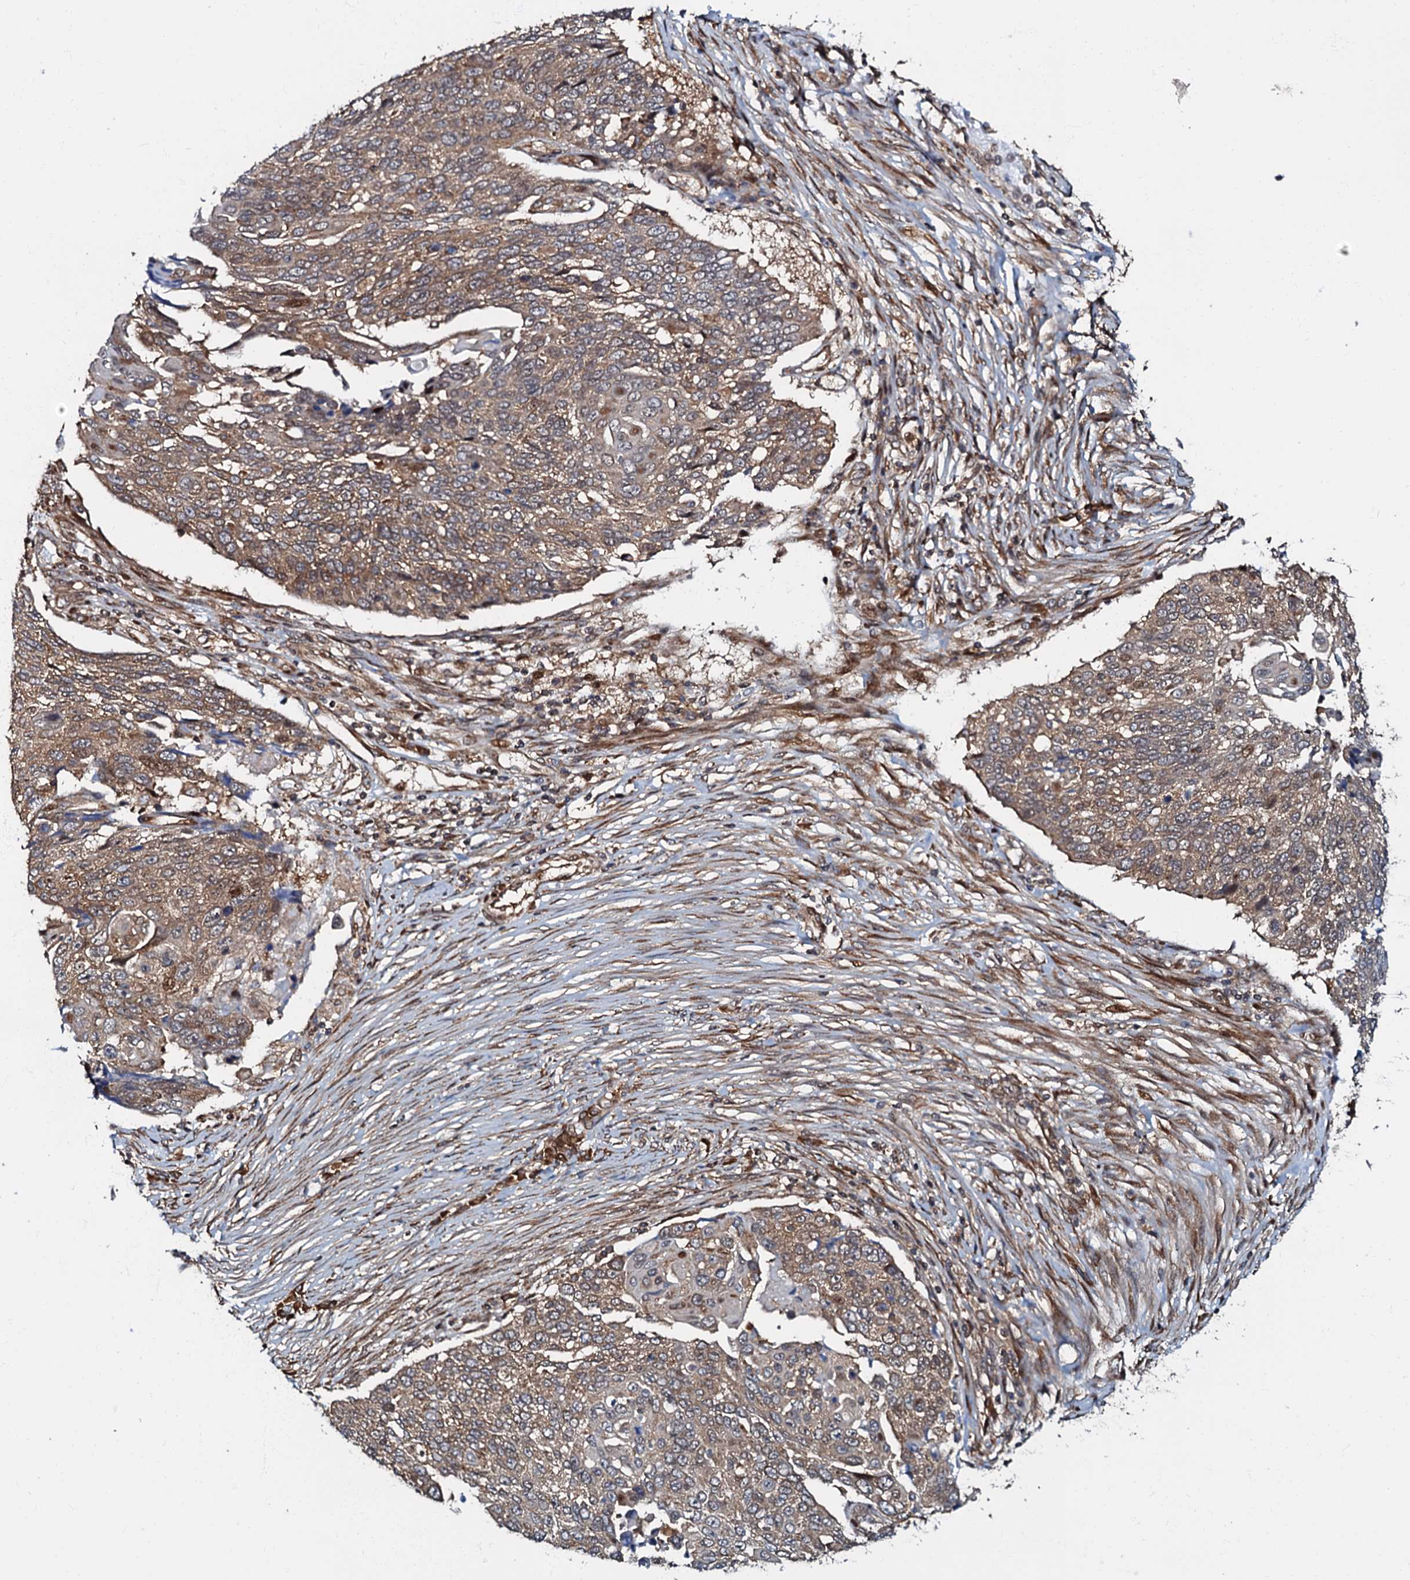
{"staining": {"intensity": "weak", "quantity": ">75%", "location": "cytoplasmic/membranous"}, "tissue": "lung cancer", "cell_type": "Tumor cells", "image_type": "cancer", "snomed": [{"axis": "morphology", "description": "Squamous cell carcinoma, NOS"}, {"axis": "topography", "description": "Lung"}], "caption": "Weak cytoplasmic/membranous protein expression is appreciated in about >75% of tumor cells in lung cancer (squamous cell carcinoma).", "gene": "OSBP", "patient": {"sex": "male", "age": 66}}